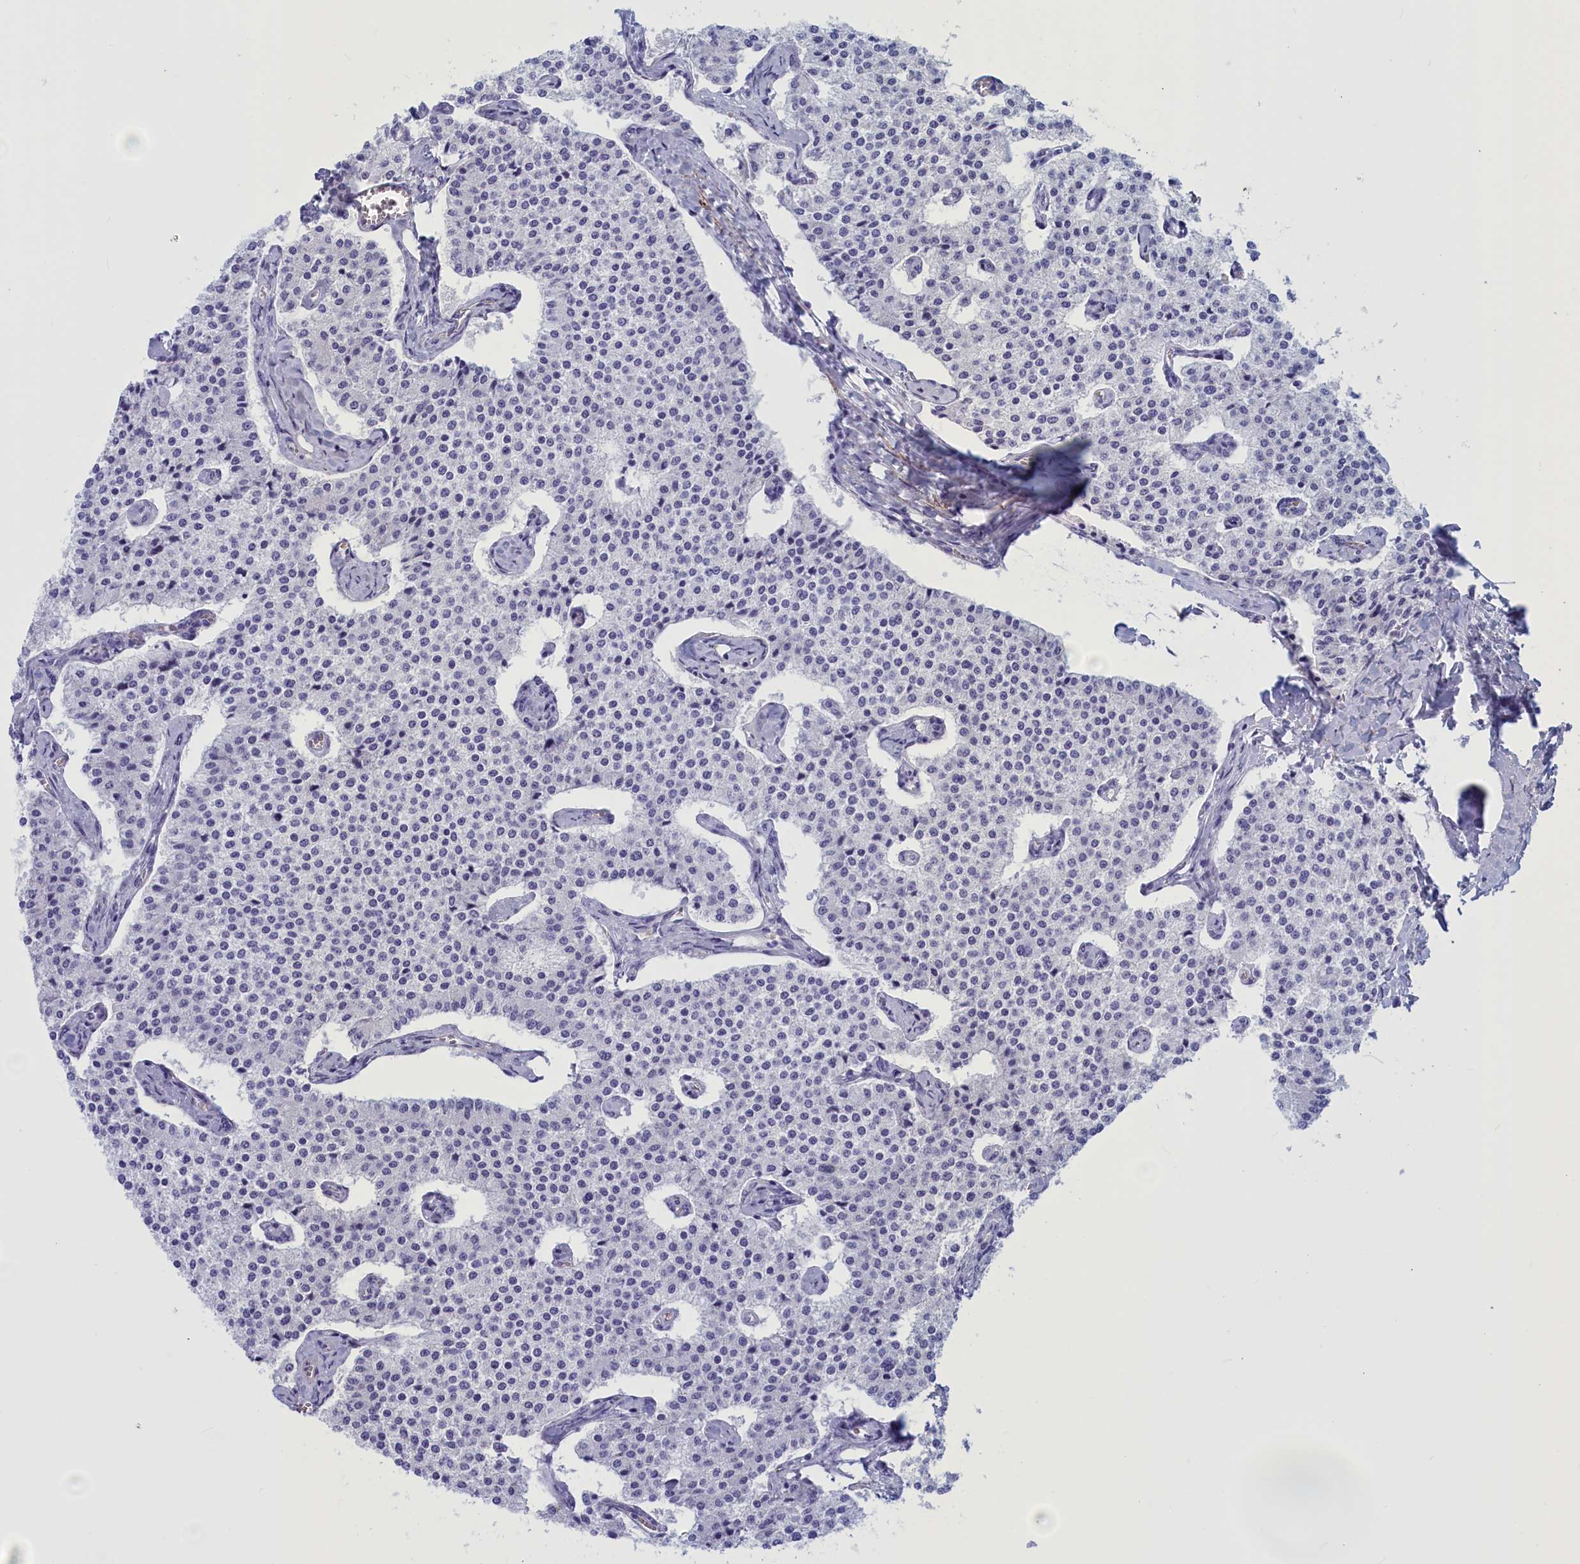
{"staining": {"intensity": "negative", "quantity": "none", "location": "none"}, "tissue": "carcinoid", "cell_type": "Tumor cells", "image_type": "cancer", "snomed": [{"axis": "morphology", "description": "Carcinoid, malignant, NOS"}, {"axis": "topography", "description": "Colon"}], "caption": "Protein analysis of carcinoid (malignant) displays no significant positivity in tumor cells.", "gene": "GAPDHS", "patient": {"sex": "female", "age": 52}}